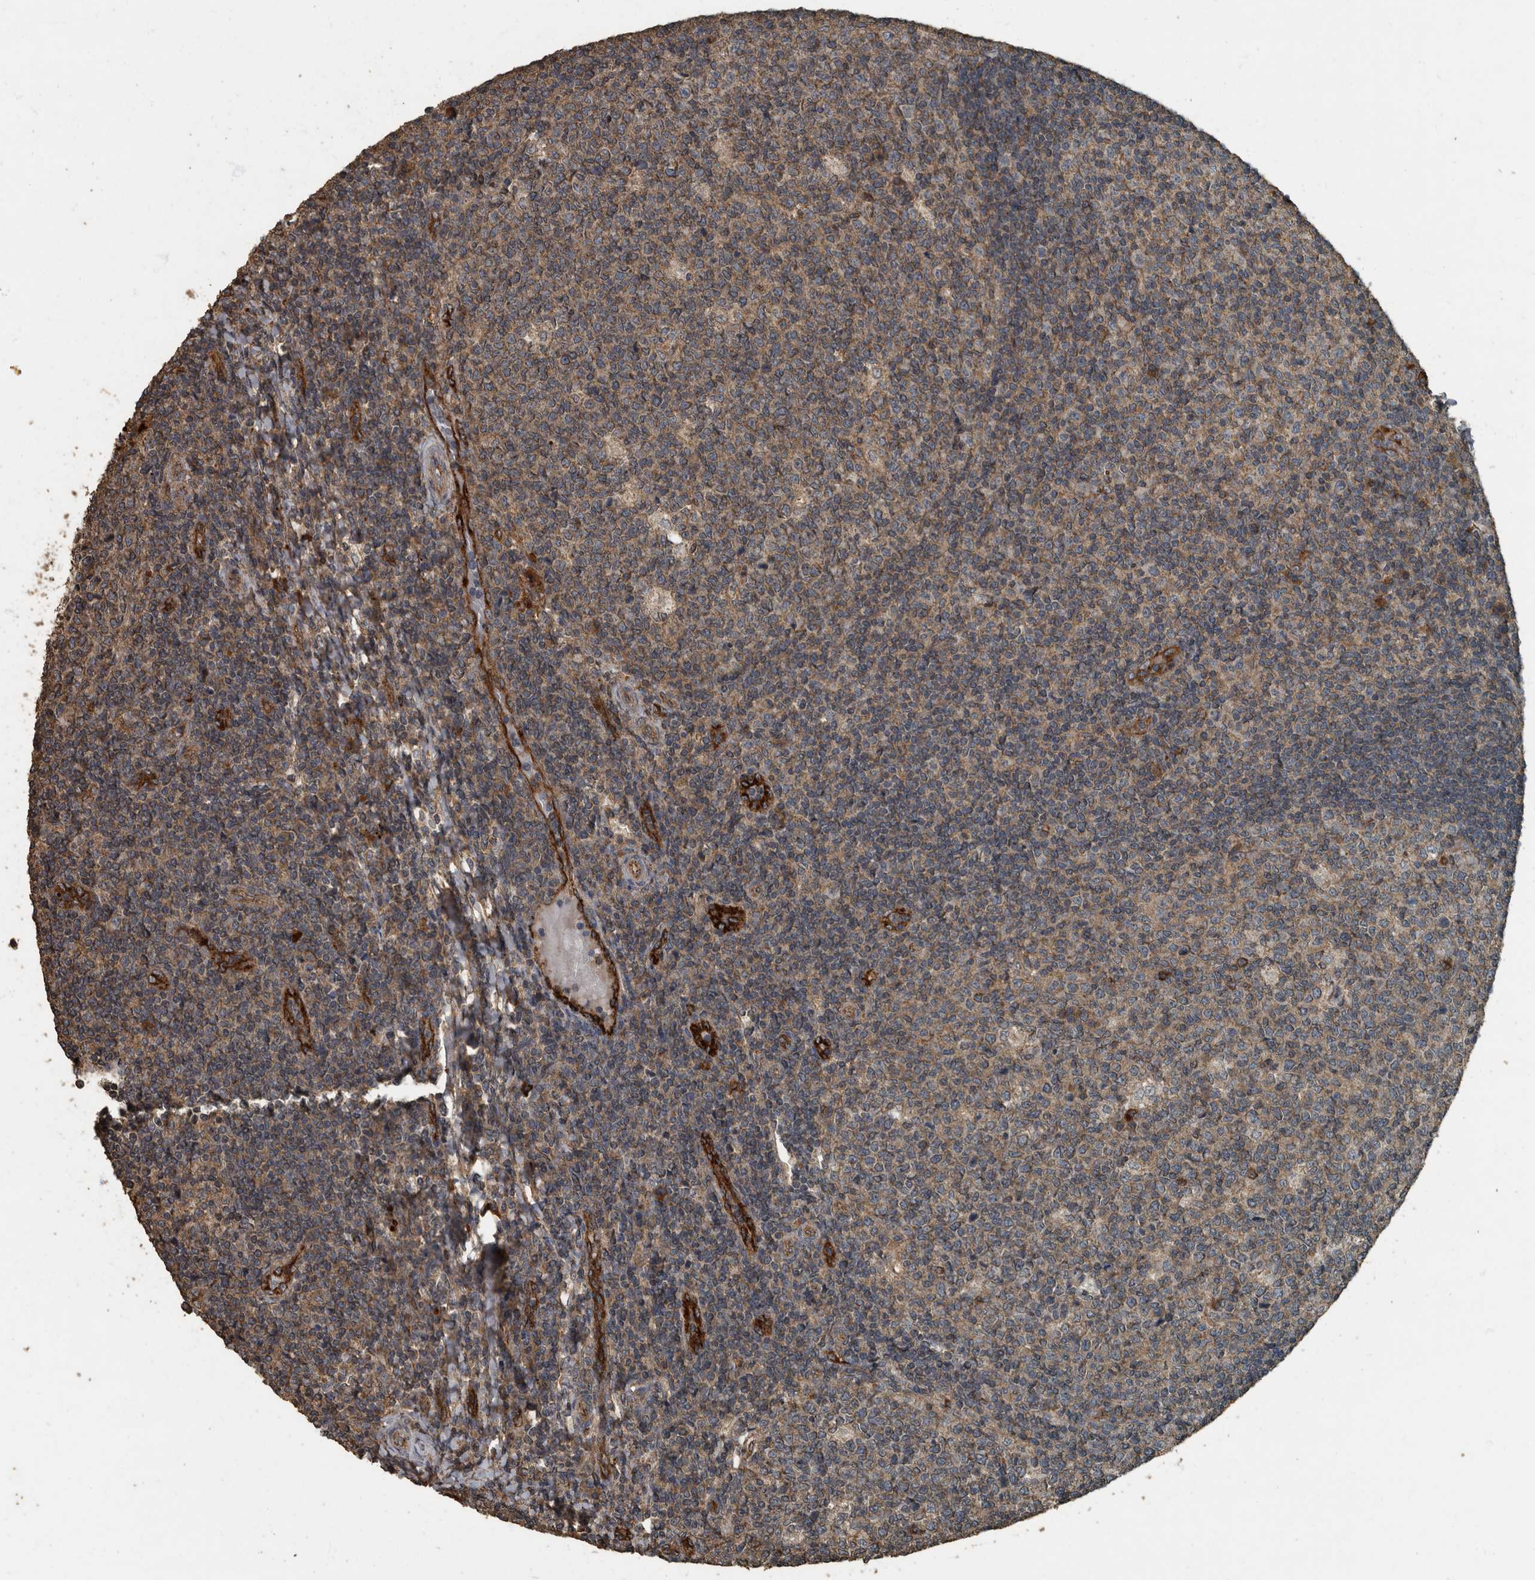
{"staining": {"intensity": "weak", "quantity": ">75%", "location": "cytoplasmic/membranous"}, "tissue": "tonsil", "cell_type": "Germinal center cells", "image_type": "normal", "snomed": [{"axis": "morphology", "description": "Normal tissue, NOS"}, {"axis": "topography", "description": "Tonsil"}], "caption": "This micrograph reveals immunohistochemistry (IHC) staining of normal tonsil, with low weak cytoplasmic/membranous staining in approximately >75% of germinal center cells.", "gene": "IL15RA", "patient": {"sex": "female", "age": 19}}